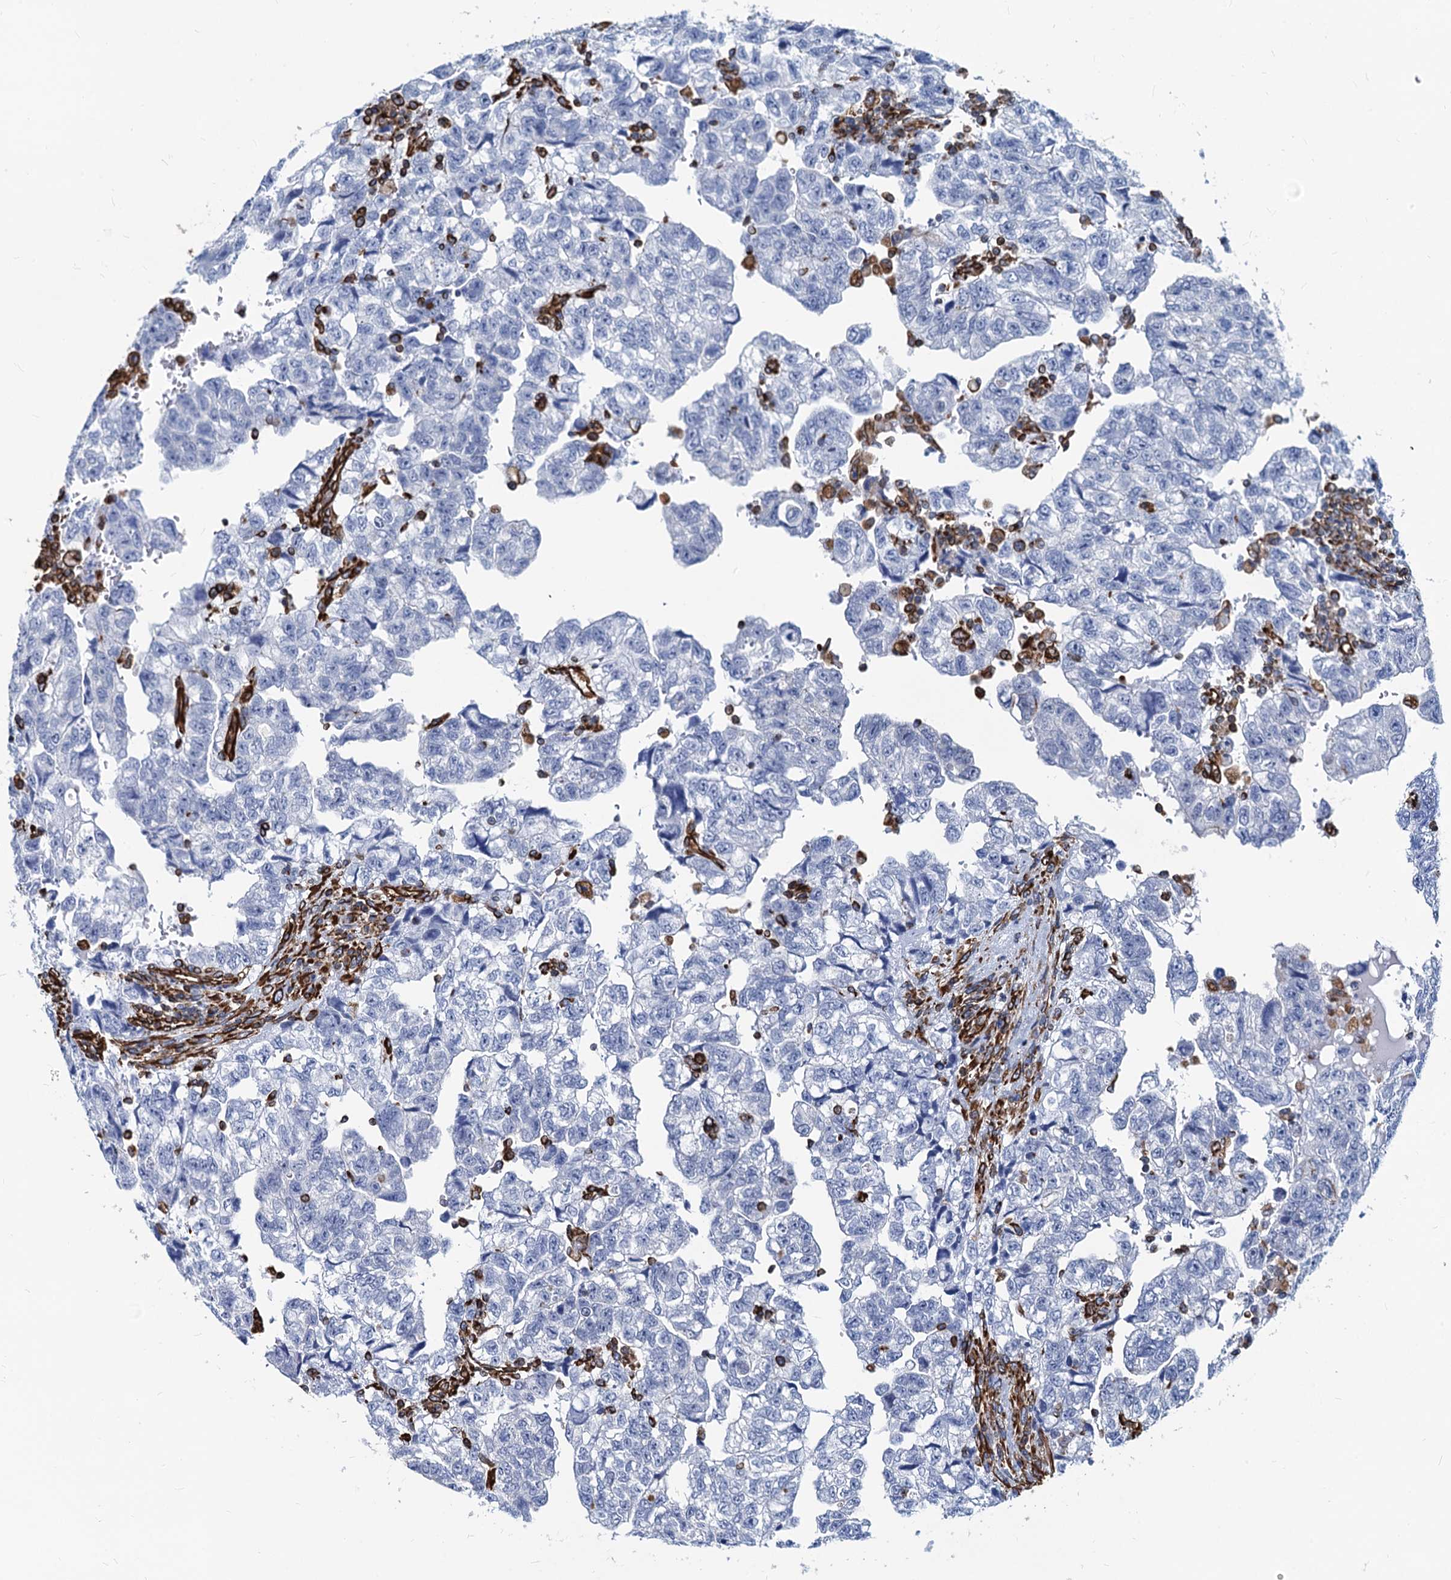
{"staining": {"intensity": "negative", "quantity": "none", "location": "none"}, "tissue": "testis cancer", "cell_type": "Tumor cells", "image_type": "cancer", "snomed": [{"axis": "morphology", "description": "Carcinoma, Embryonal, NOS"}, {"axis": "topography", "description": "Testis"}], "caption": "The photomicrograph shows no significant positivity in tumor cells of embryonal carcinoma (testis).", "gene": "PGM2", "patient": {"sex": "male", "age": 36}}